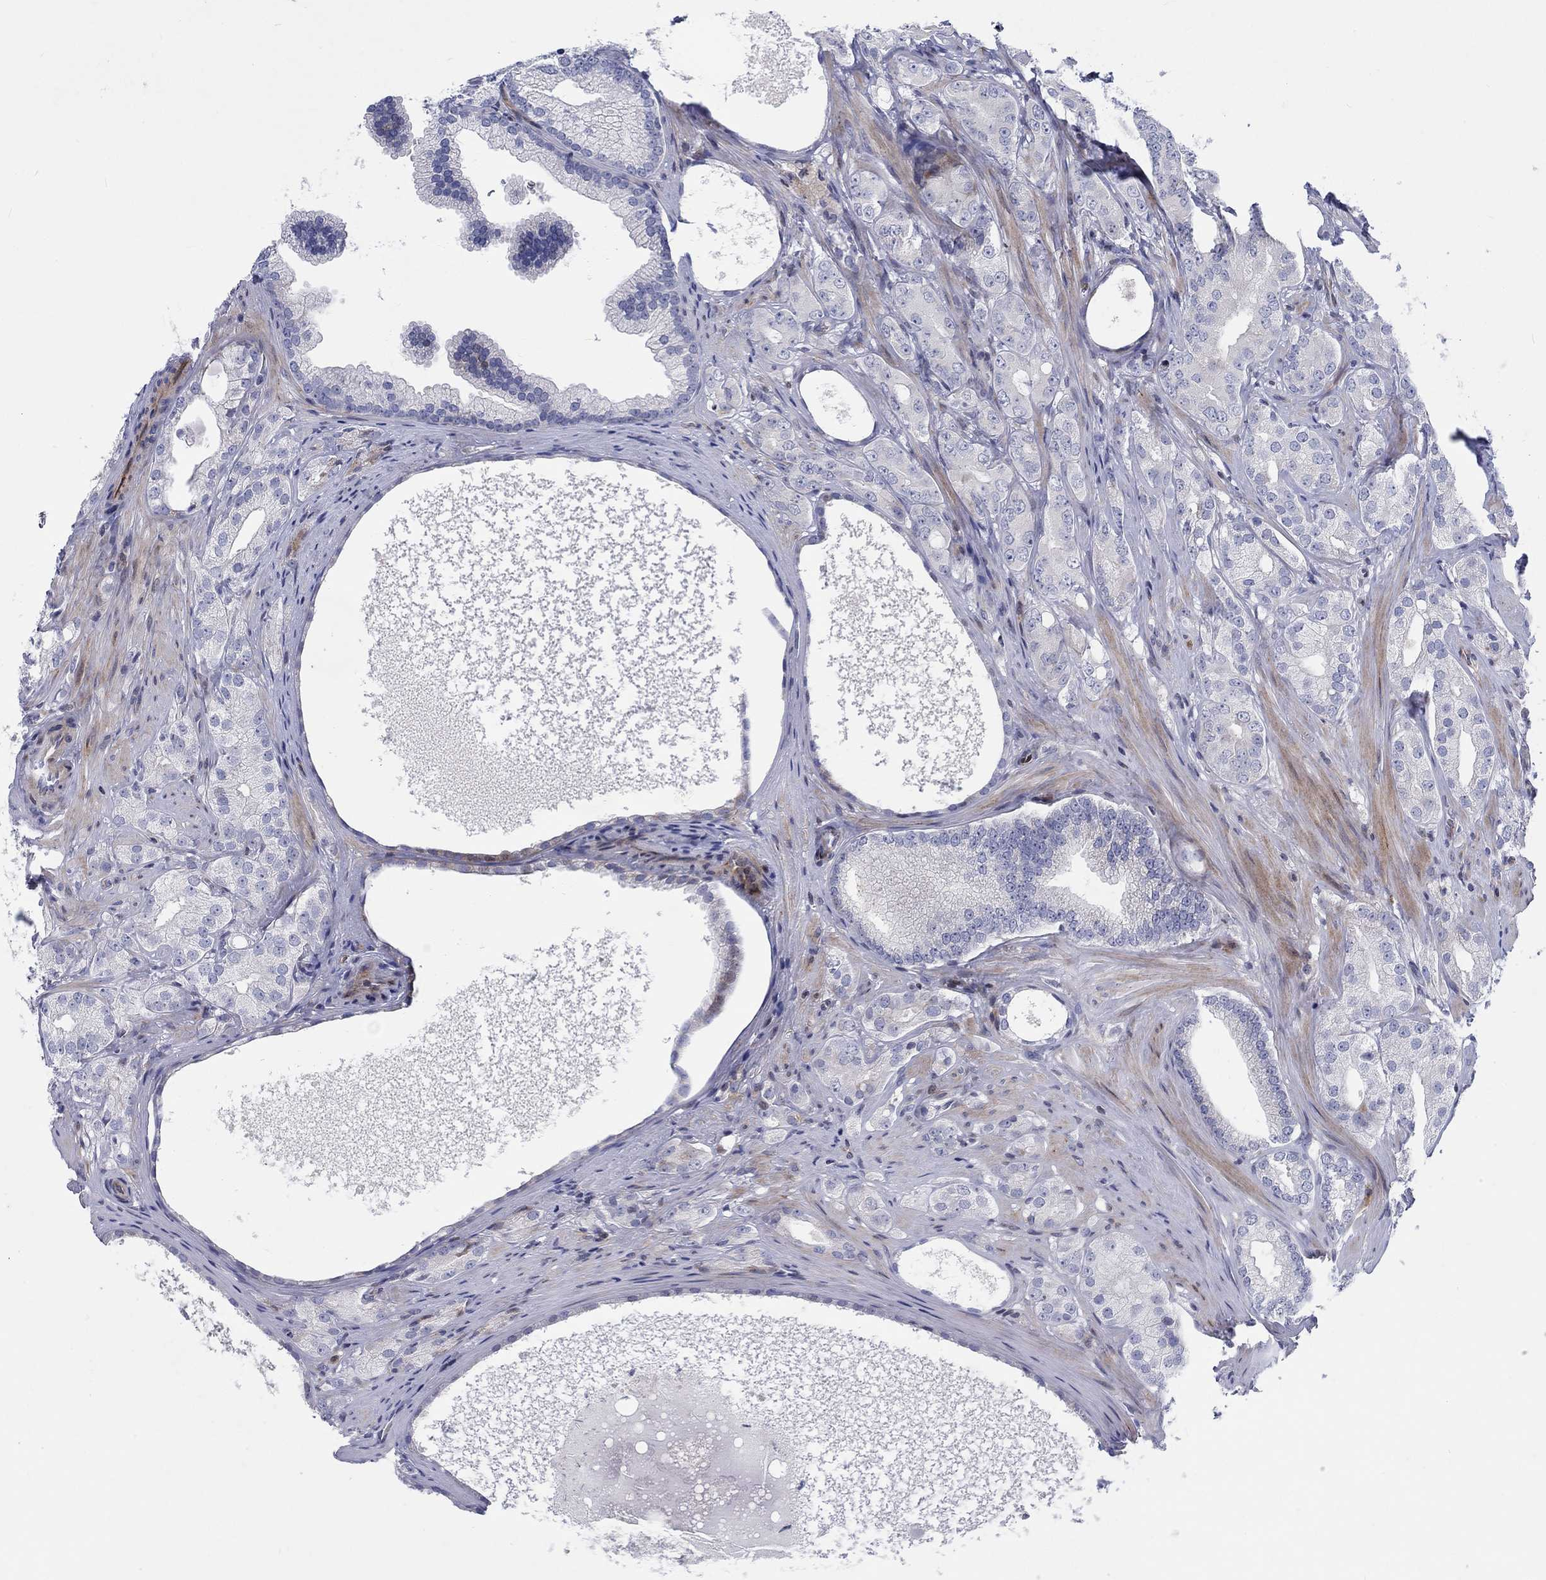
{"staining": {"intensity": "negative", "quantity": "none", "location": "none"}, "tissue": "prostate cancer", "cell_type": "Tumor cells", "image_type": "cancer", "snomed": [{"axis": "morphology", "description": "Adenocarcinoma, High grade"}, {"axis": "topography", "description": "Prostate and seminal vesicle, NOS"}], "caption": "High magnification brightfield microscopy of prostate cancer (high-grade adenocarcinoma) stained with DAB (3,3'-diaminobenzidine) (brown) and counterstained with hematoxylin (blue): tumor cells show no significant staining. (DAB IHC with hematoxylin counter stain).", "gene": "ARHGAP36", "patient": {"sex": "male", "age": 62}}